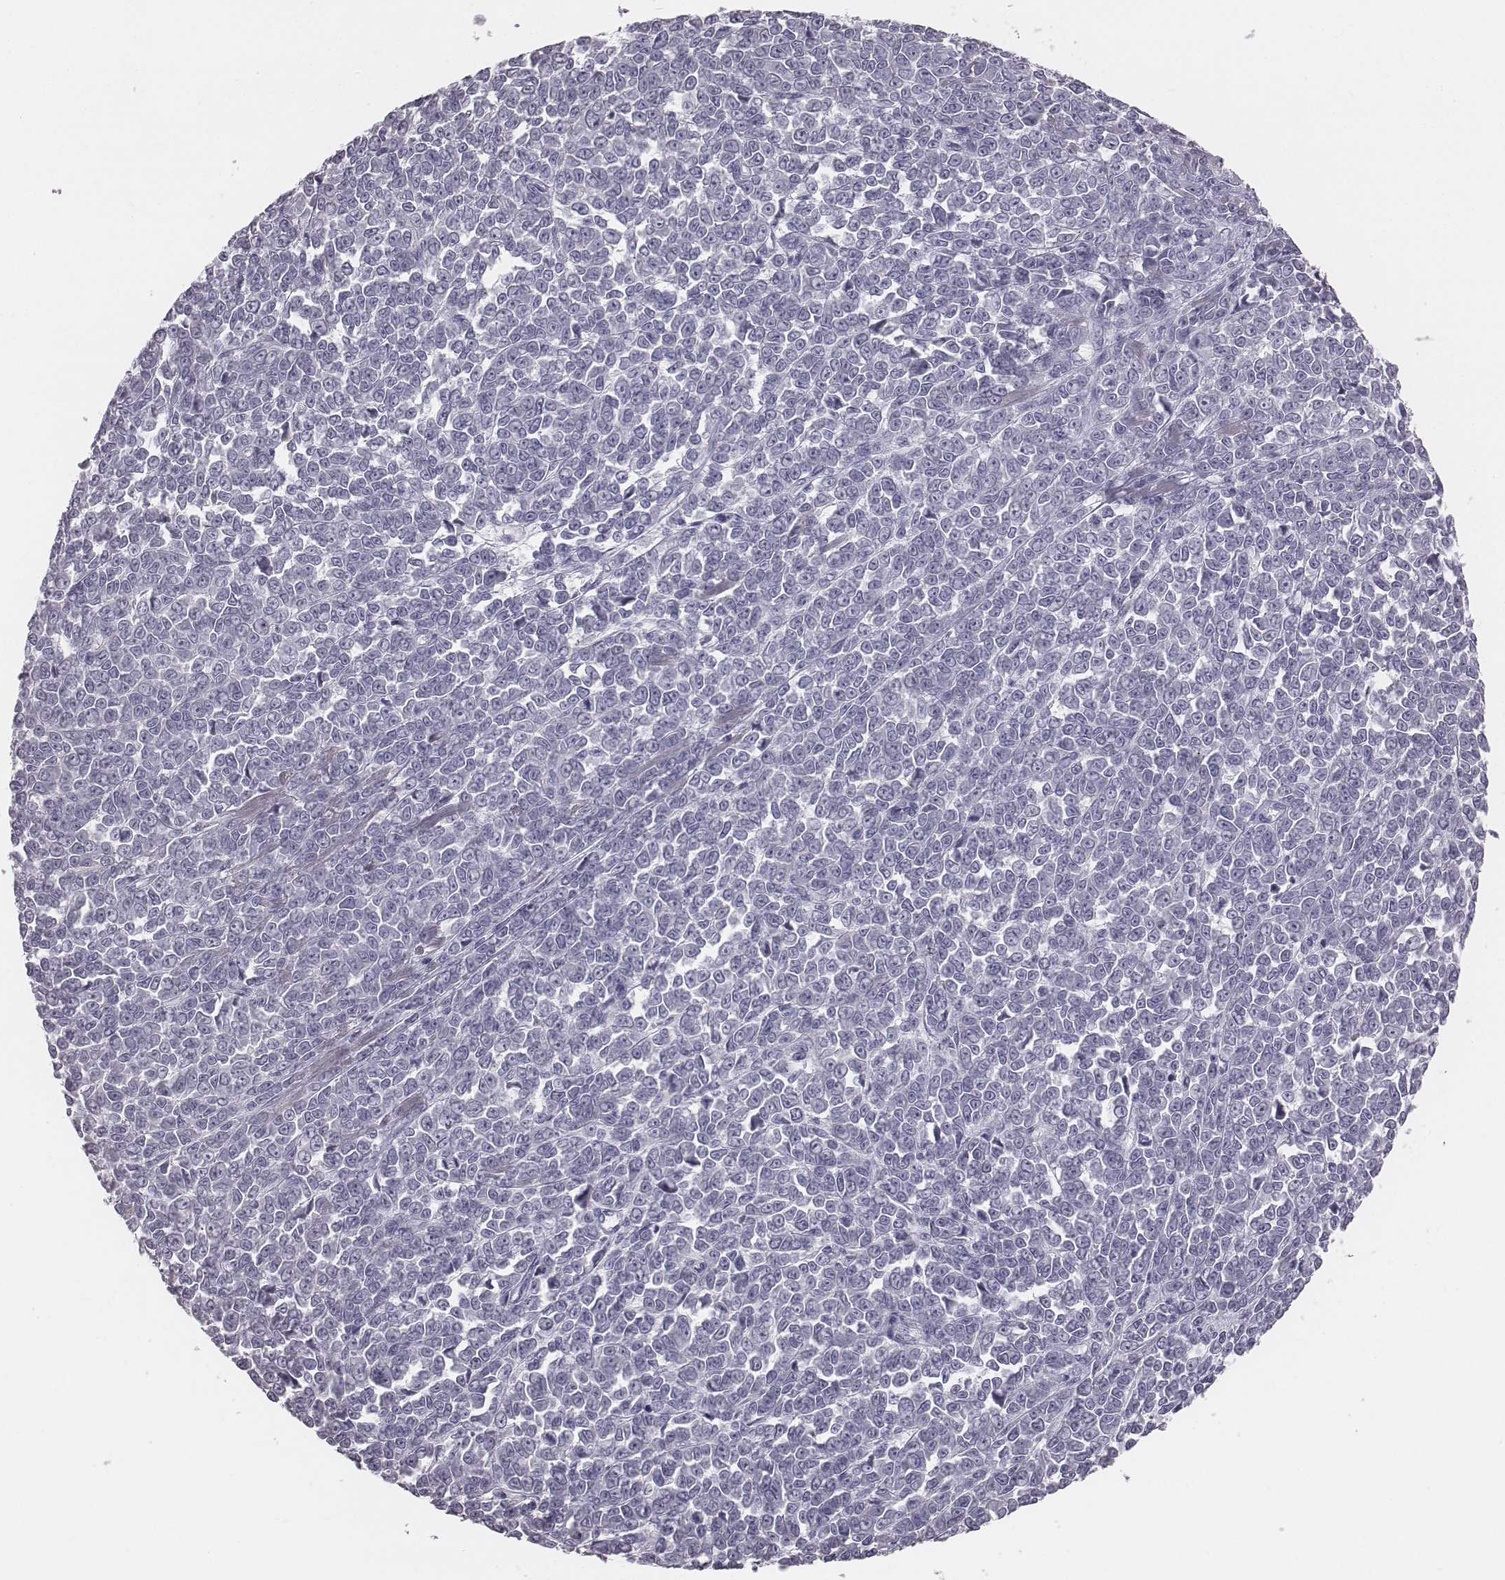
{"staining": {"intensity": "negative", "quantity": "none", "location": "none"}, "tissue": "melanoma", "cell_type": "Tumor cells", "image_type": "cancer", "snomed": [{"axis": "morphology", "description": "Malignant melanoma, NOS"}, {"axis": "topography", "description": "Skin"}], "caption": "An immunohistochemistry (IHC) photomicrograph of melanoma is shown. There is no staining in tumor cells of melanoma.", "gene": "C6orf58", "patient": {"sex": "female", "age": 95}}